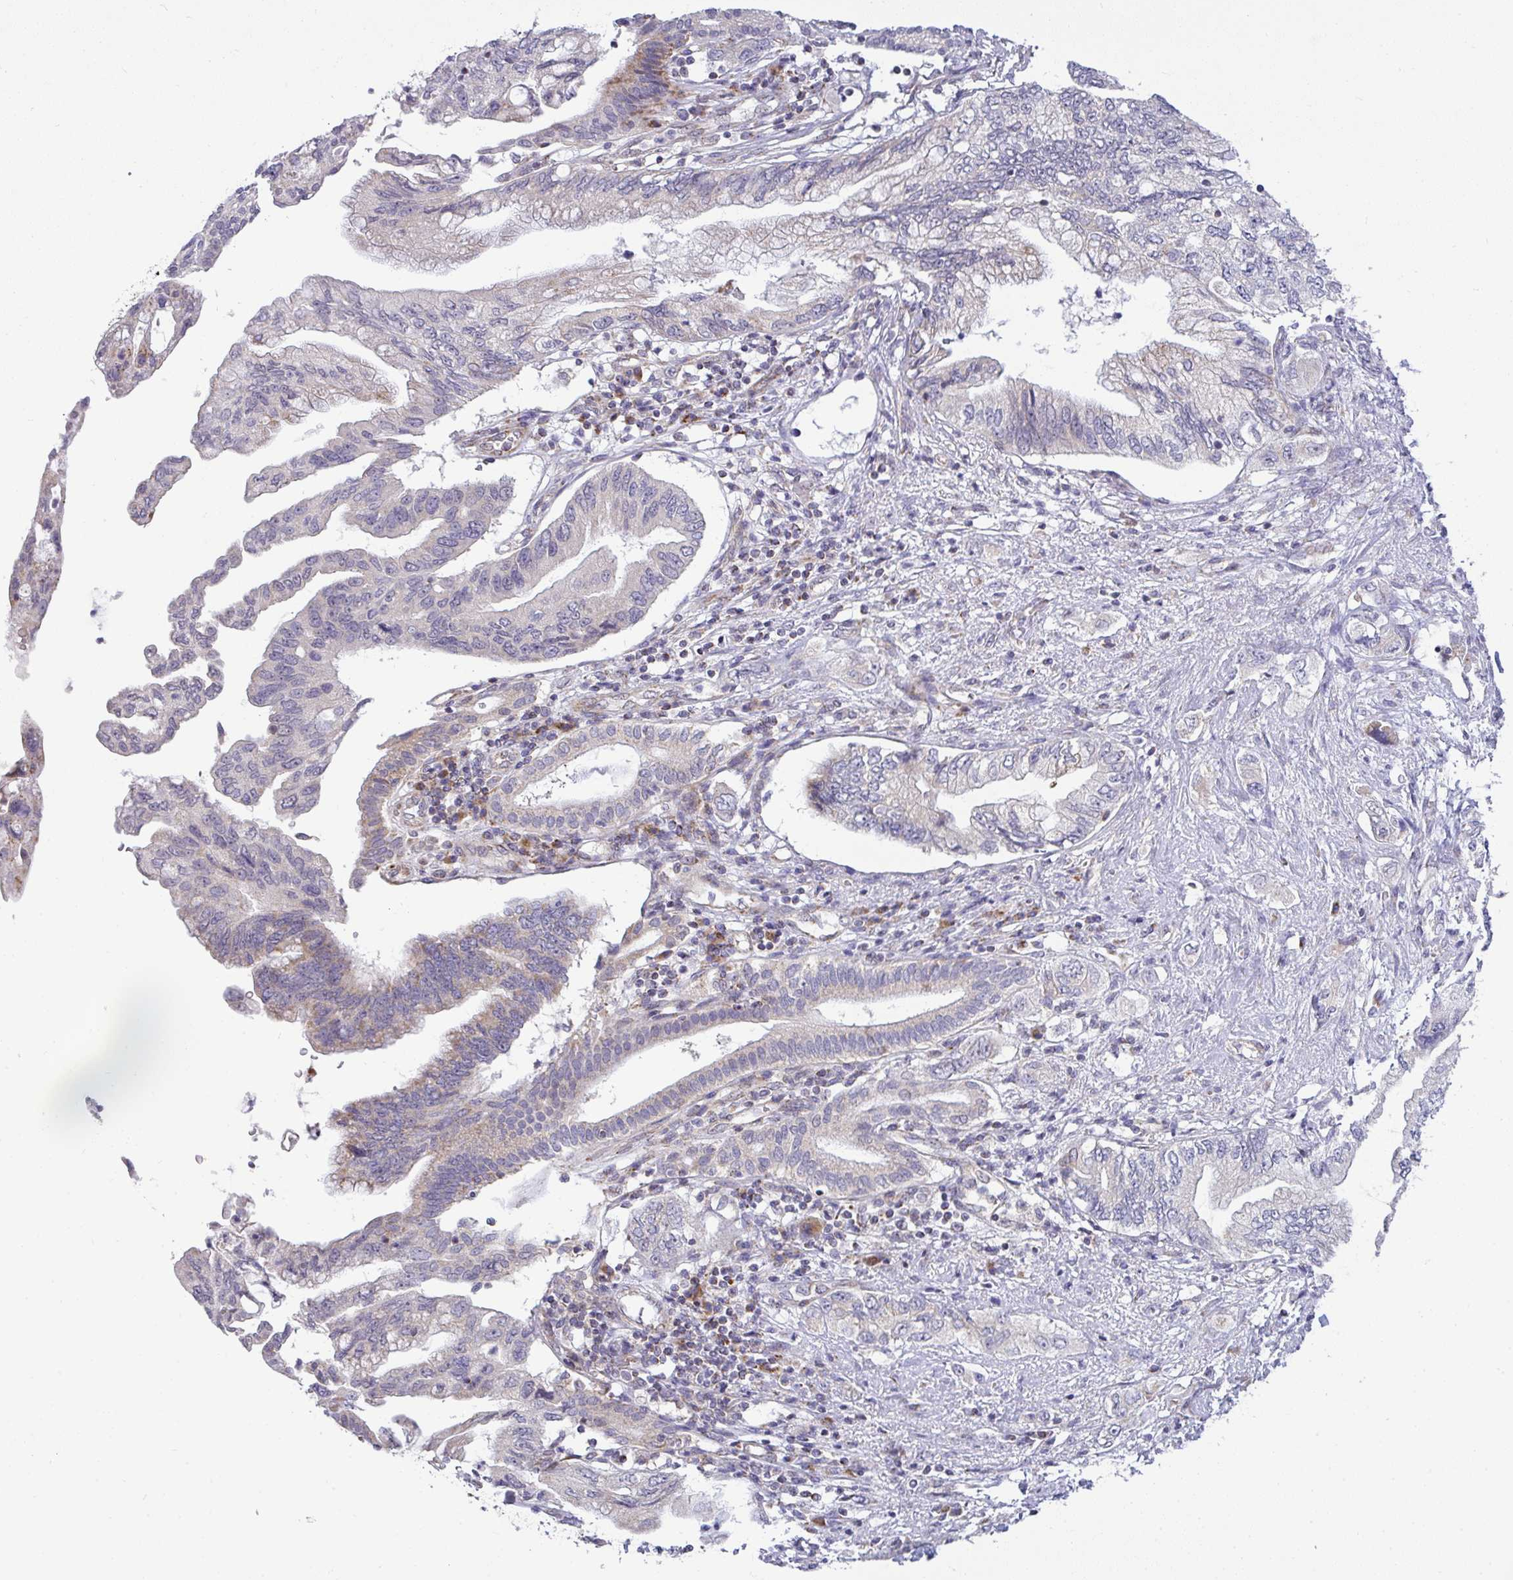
{"staining": {"intensity": "weak", "quantity": "<25%", "location": "cytoplasmic/membranous"}, "tissue": "pancreatic cancer", "cell_type": "Tumor cells", "image_type": "cancer", "snomed": [{"axis": "morphology", "description": "Adenocarcinoma, NOS"}, {"axis": "topography", "description": "Pancreas"}], "caption": "Tumor cells are negative for brown protein staining in pancreatic cancer.", "gene": "SRRM4", "patient": {"sex": "female", "age": 73}}